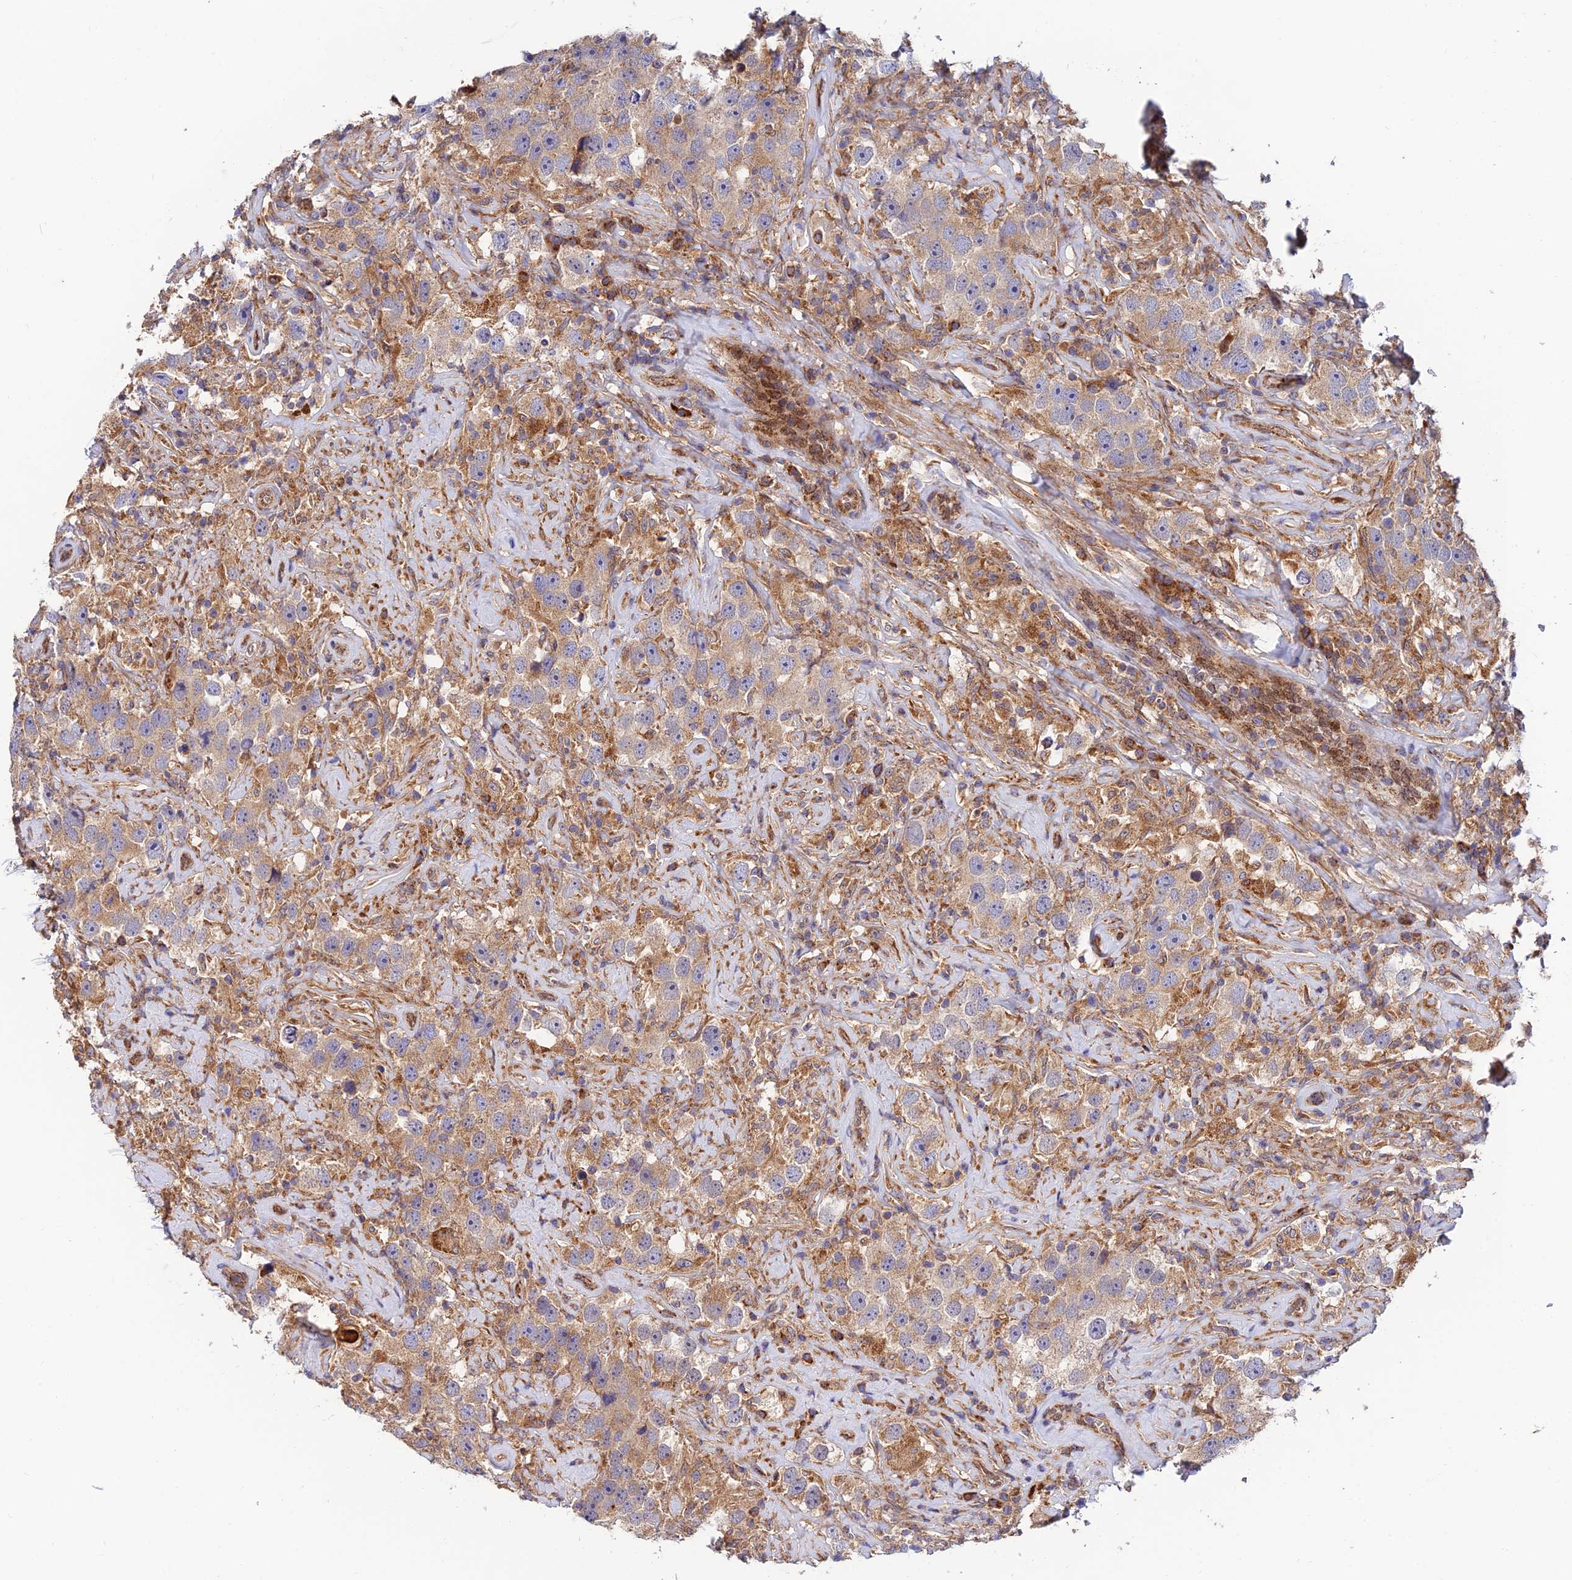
{"staining": {"intensity": "weak", "quantity": ">75%", "location": "cytoplasmic/membranous"}, "tissue": "testis cancer", "cell_type": "Tumor cells", "image_type": "cancer", "snomed": [{"axis": "morphology", "description": "Seminoma, NOS"}, {"axis": "topography", "description": "Testis"}], "caption": "Human seminoma (testis) stained with a brown dye shows weak cytoplasmic/membranous positive expression in approximately >75% of tumor cells.", "gene": "PODNL1", "patient": {"sex": "male", "age": 49}}